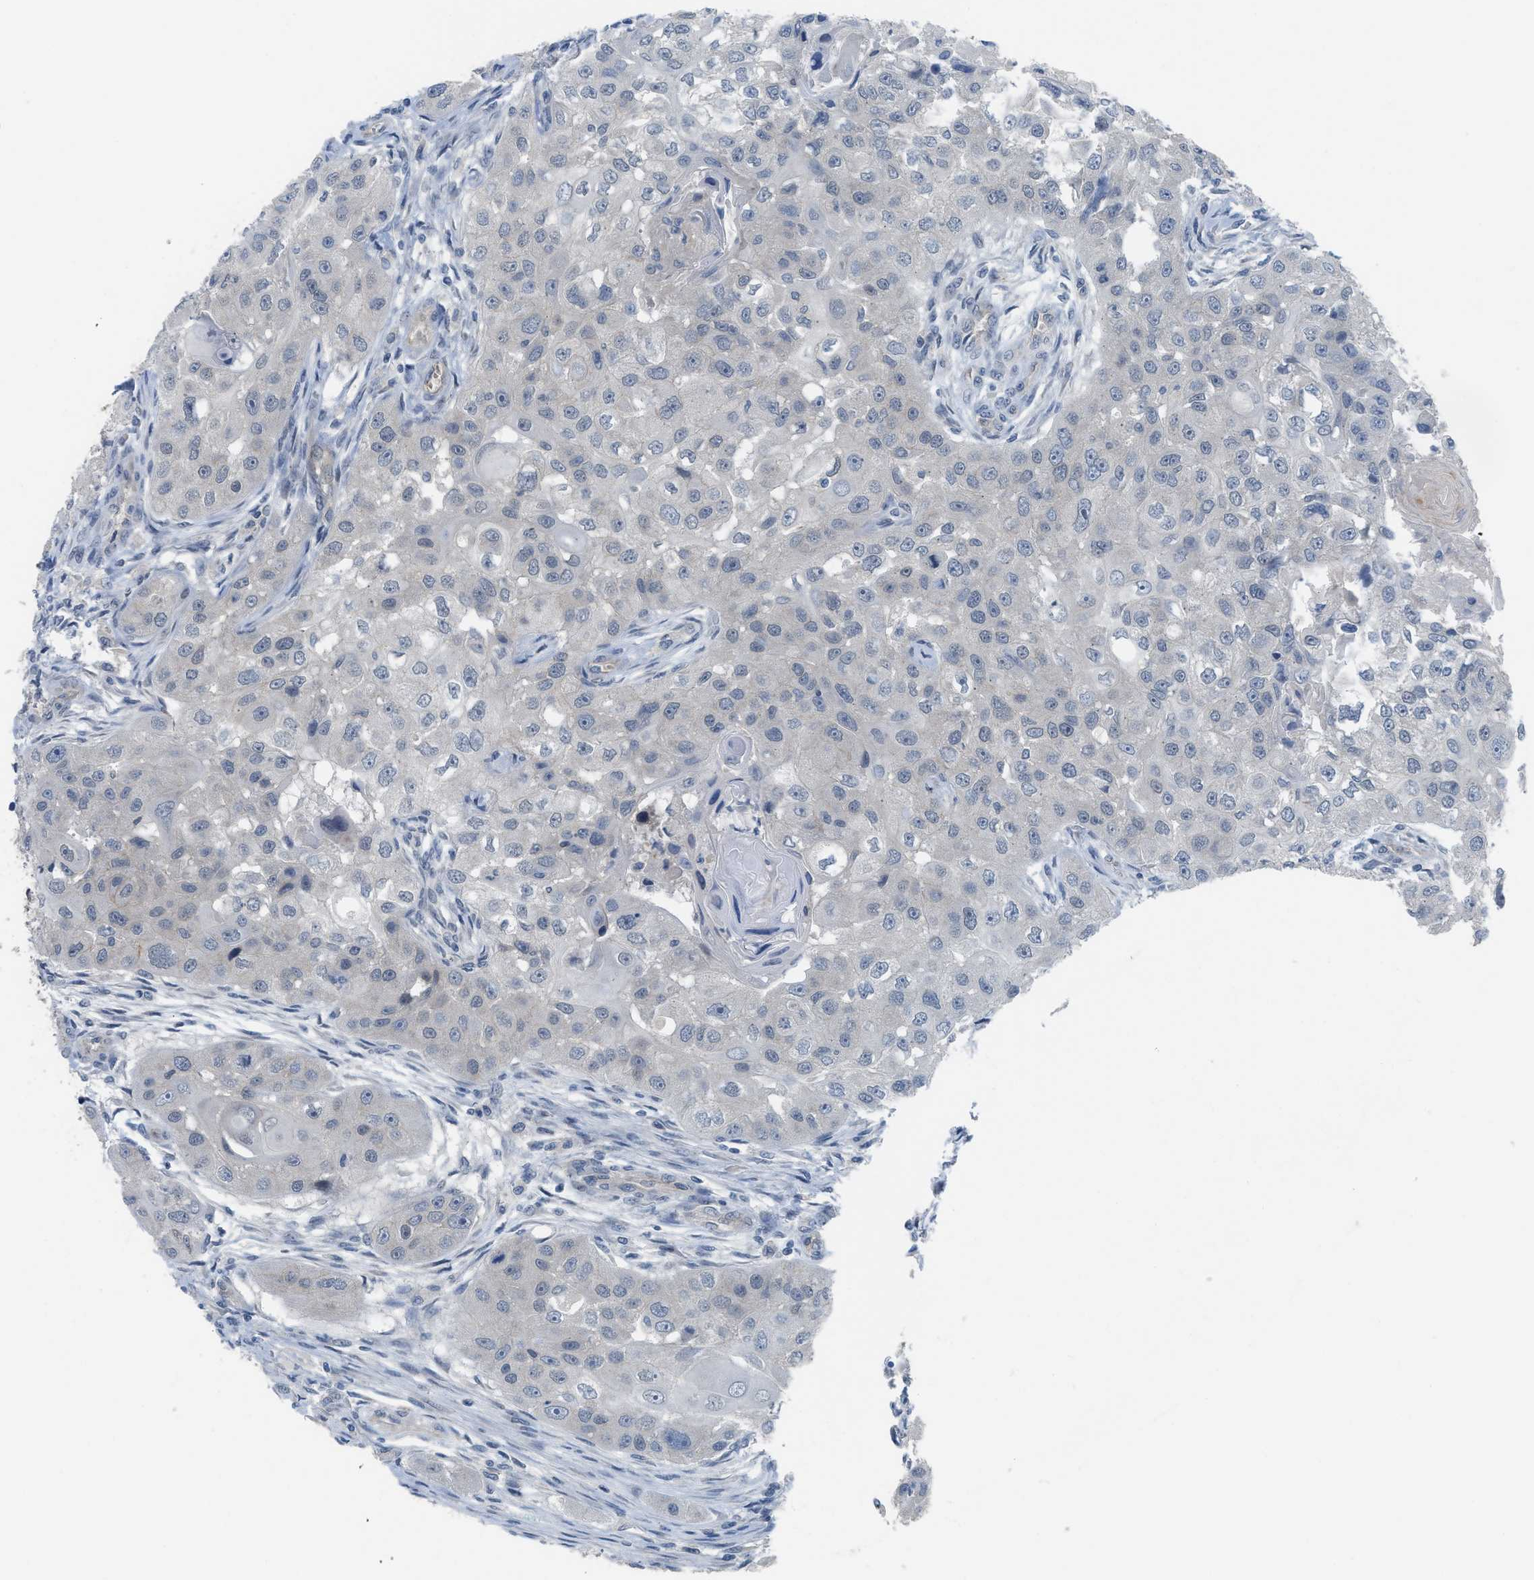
{"staining": {"intensity": "negative", "quantity": "none", "location": "none"}, "tissue": "head and neck cancer", "cell_type": "Tumor cells", "image_type": "cancer", "snomed": [{"axis": "morphology", "description": "Normal tissue, NOS"}, {"axis": "morphology", "description": "Squamous cell carcinoma, NOS"}, {"axis": "topography", "description": "Skeletal muscle"}, {"axis": "topography", "description": "Head-Neck"}], "caption": "This image is of head and neck cancer stained with IHC to label a protein in brown with the nuclei are counter-stained blue. There is no staining in tumor cells.", "gene": "TNFAIP1", "patient": {"sex": "male", "age": 51}}